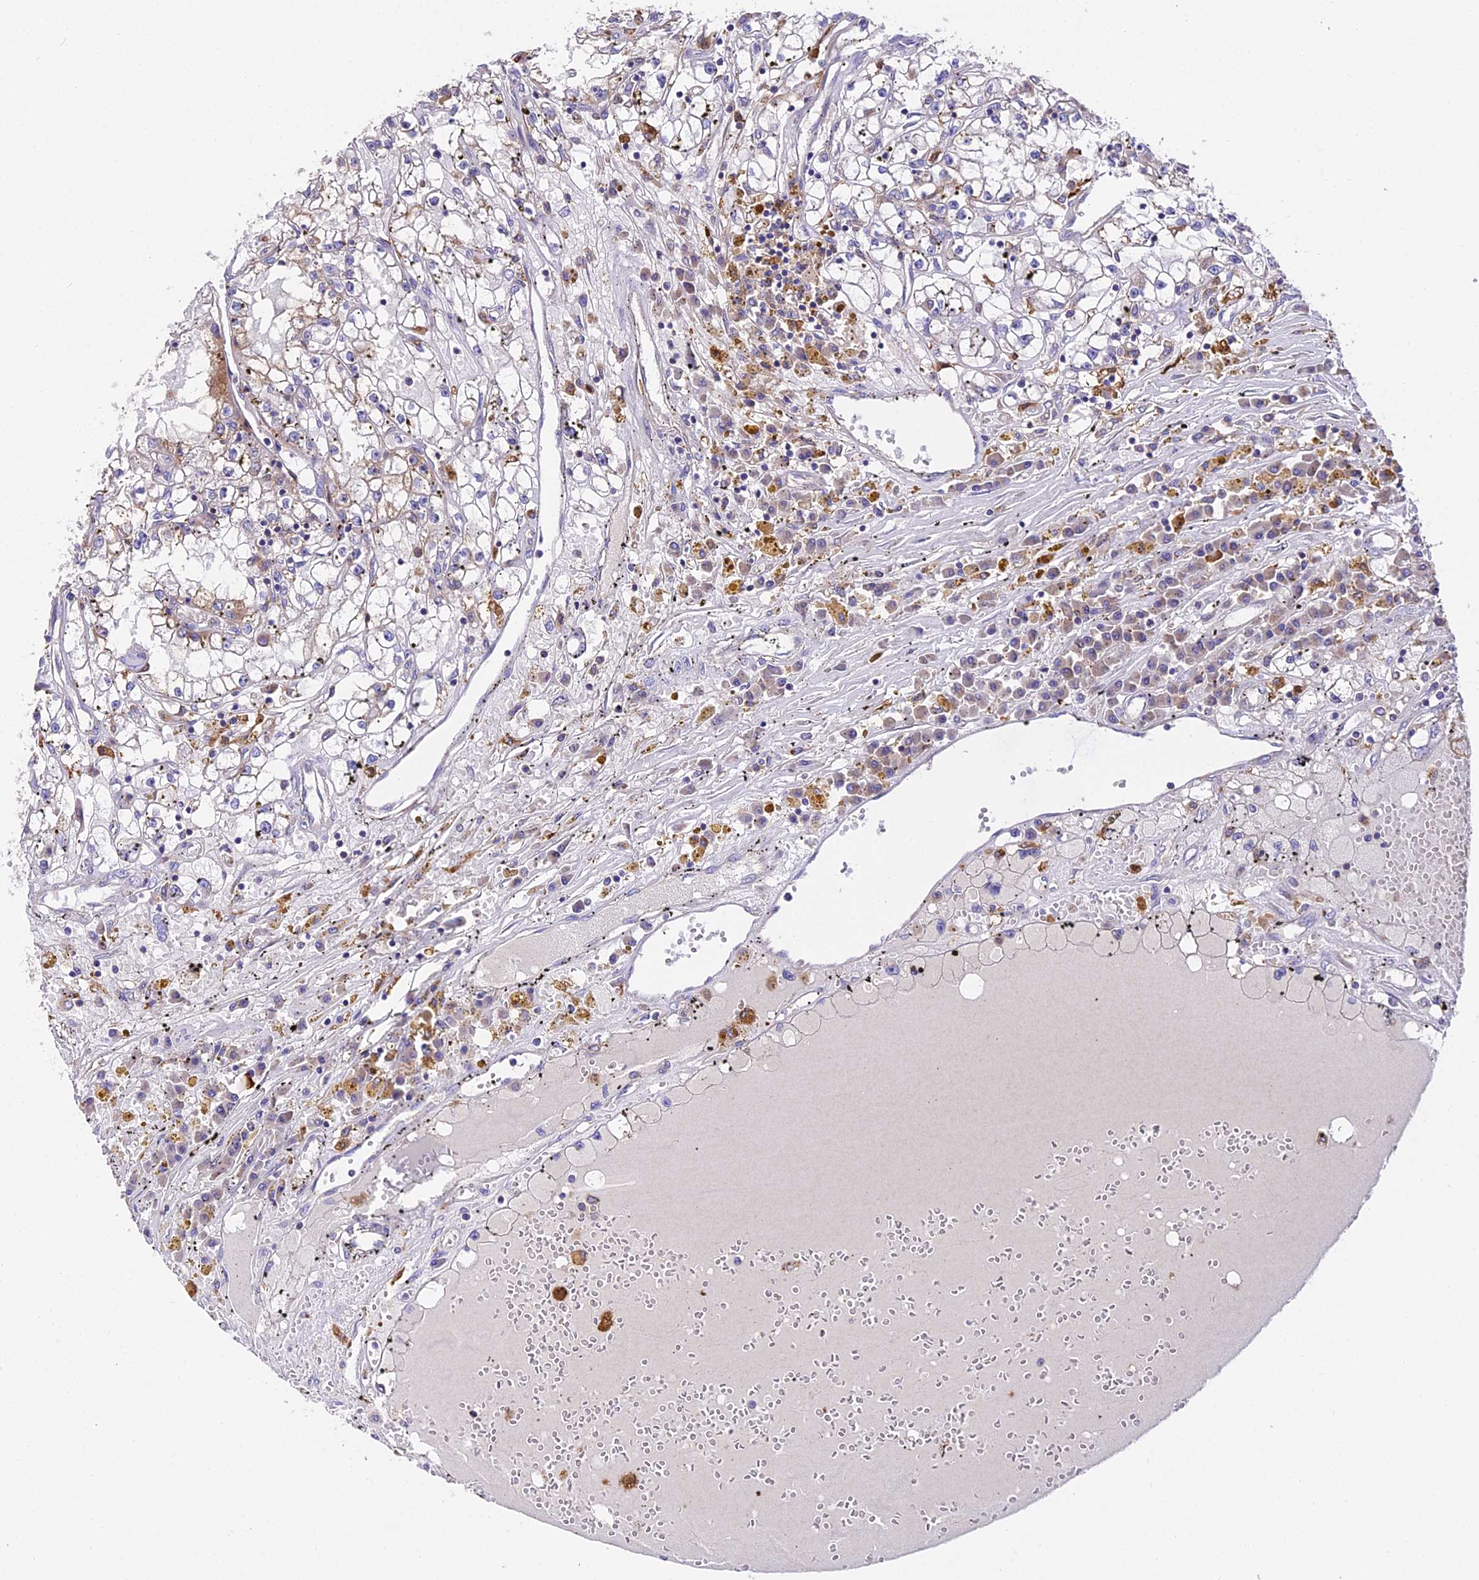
{"staining": {"intensity": "weak", "quantity": "25%-75%", "location": "cytoplasmic/membranous"}, "tissue": "renal cancer", "cell_type": "Tumor cells", "image_type": "cancer", "snomed": [{"axis": "morphology", "description": "Adenocarcinoma, NOS"}, {"axis": "topography", "description": "Kidney"}], "caption": "This image displays adenocarcinoma (renal) stained with immunohistochemistry to label a protein in brown. The cytoplasmic/membranous of tumor cells show weak positivity for the protein. Nuclei are counter-stained blue.", "gene": "C2orf69", "patient": {"sex": "male", "age": 56}}